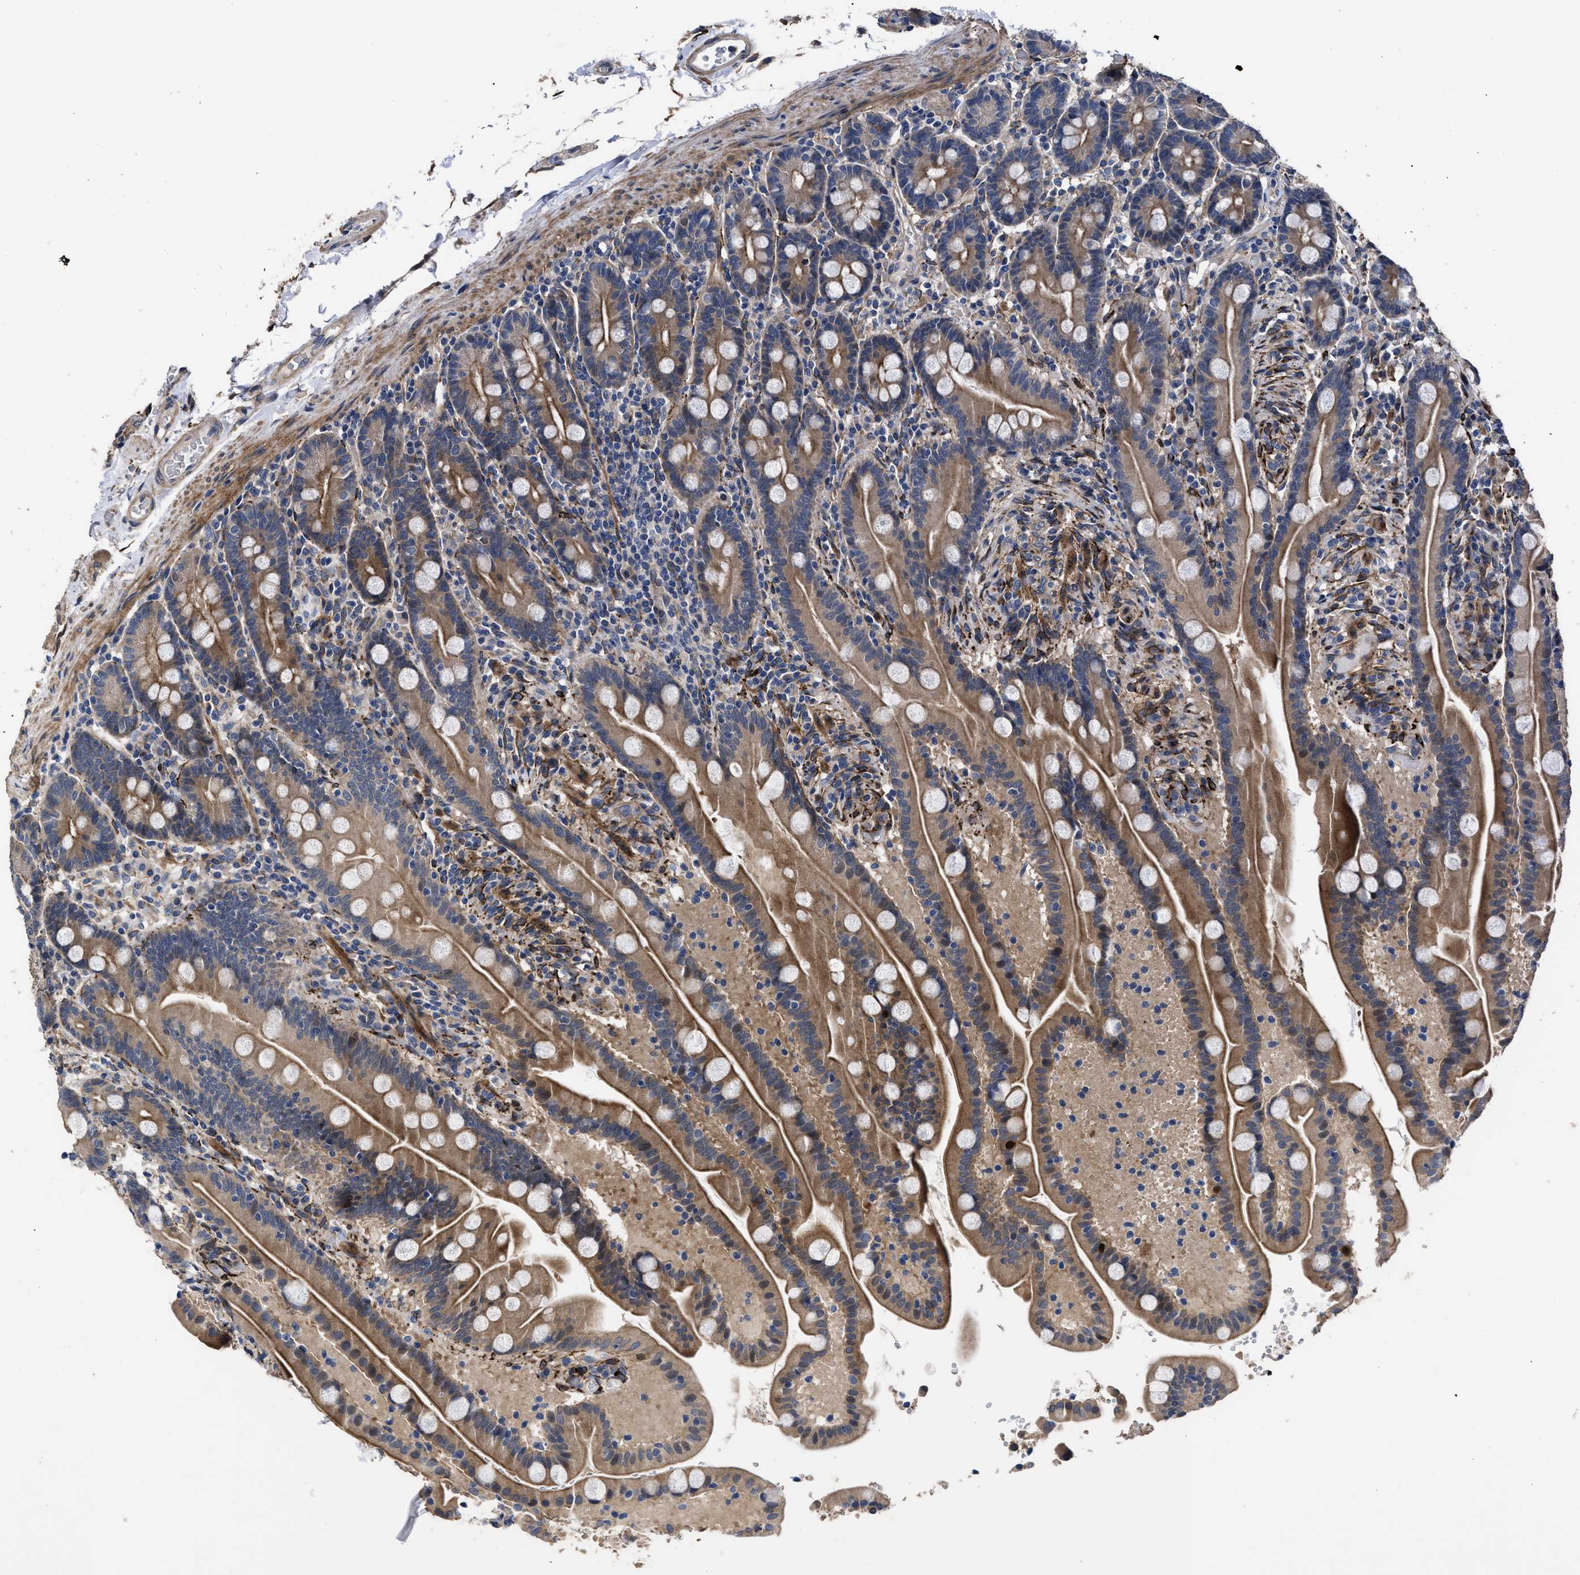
{"staining": {"intensity": "moderate", "quantity": "25%-75%", "location": "cytoplasmic/membranous"}, "tissue": "duodenum", "cell_type": "Glandular cells", "image_type": "normal", "snomed": [{"axis": "morphology", "description": "Normal tissue, NOS"}, {"axis": "topography", "description": "Duodenum"}], "caption": "Moderate cytoplasmic/membranous expression for a protein is present in about 25%-75% of glandular cells of normal duodenum using immunohistochemistry.", "gene": "SQLE", "patient": {"sex": "male", "age": 54}}